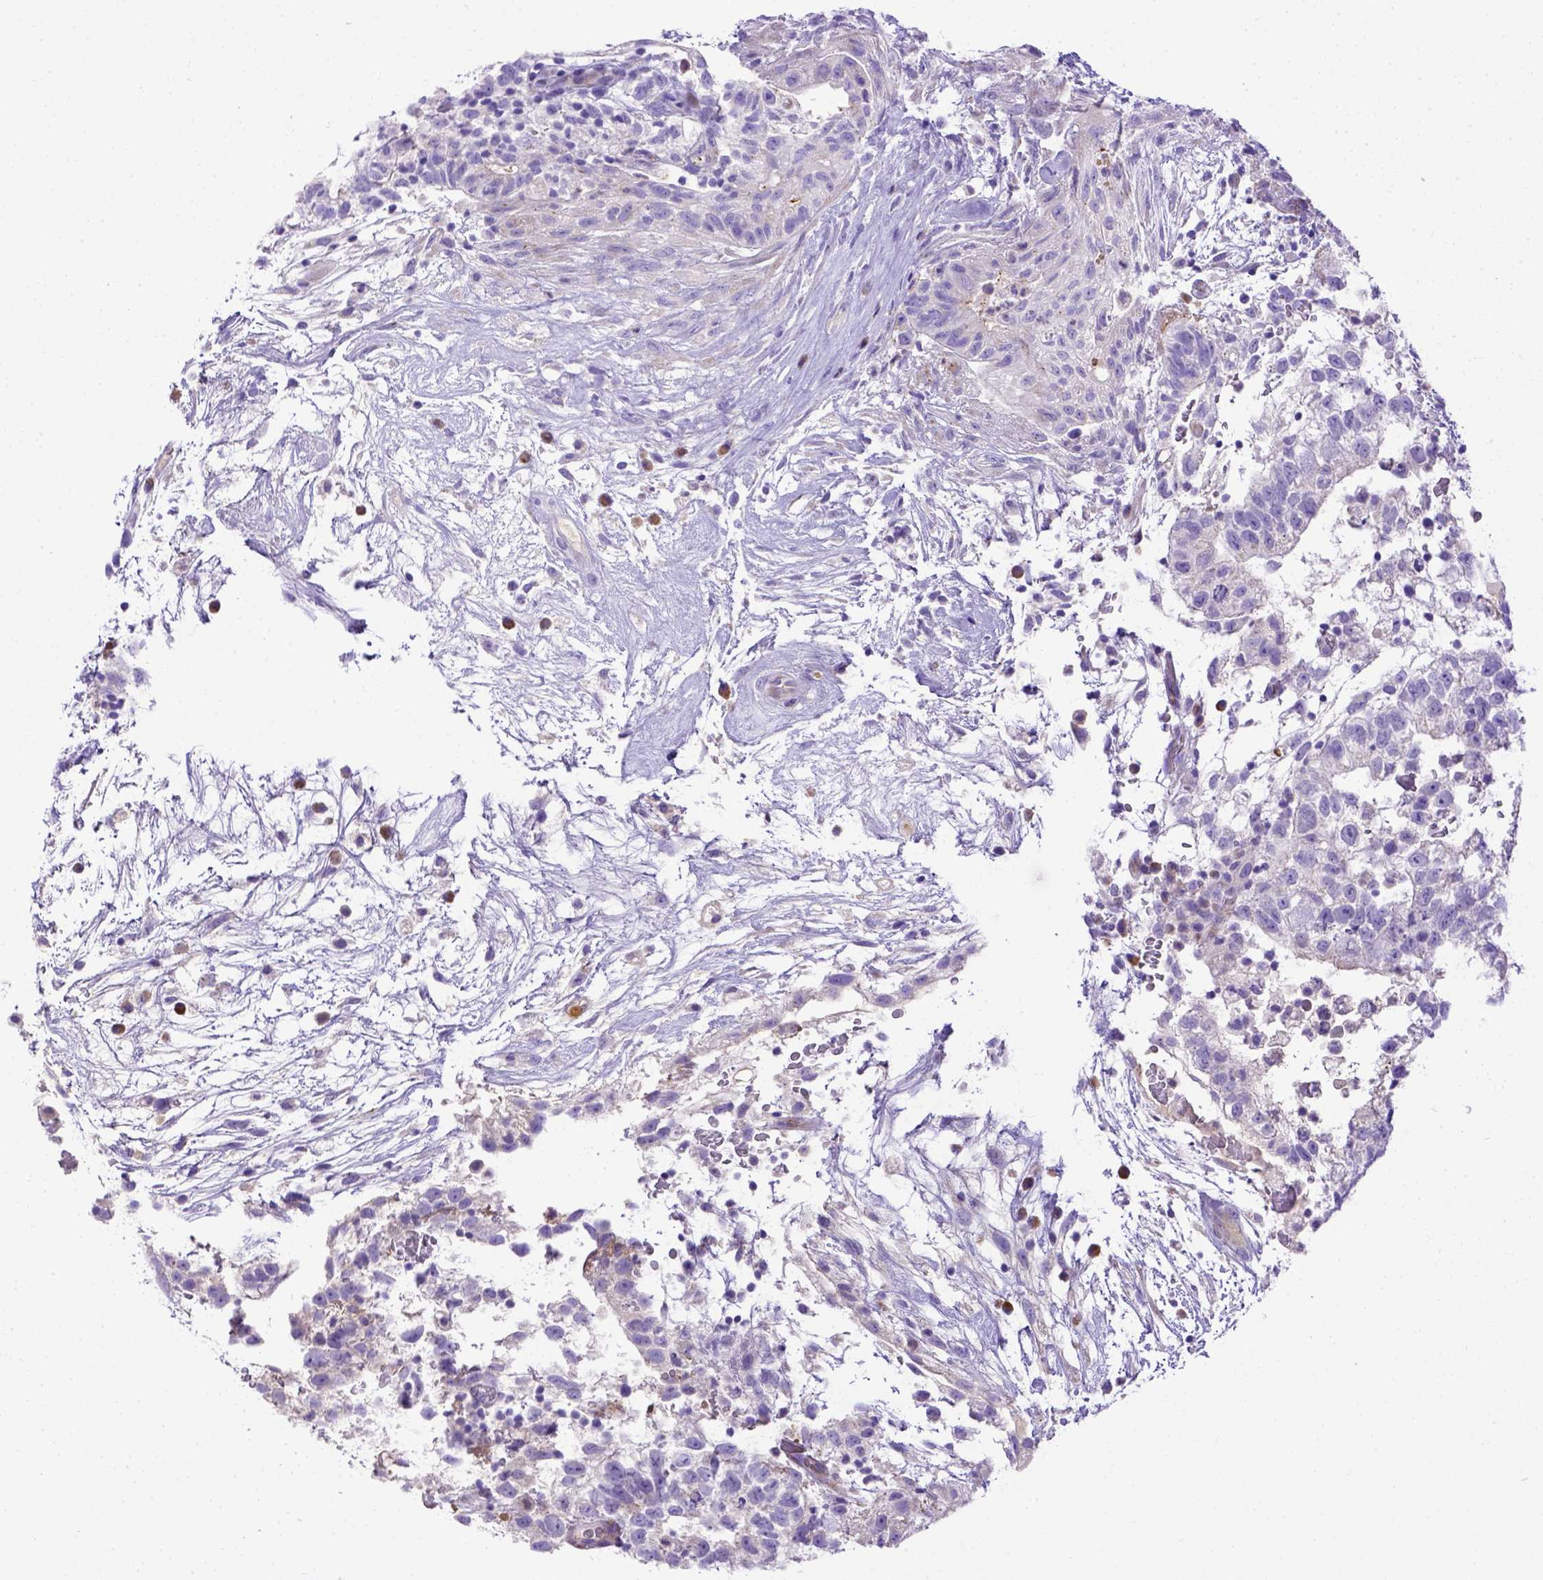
{"staining": {"intensity": "negative", "quantity": "none", "location": "none"}, "tissue": "testis cancer", "cell_type": "Tumor cells", "image_type": "cancer", "snomed": [{"axis": "morphology", "description": "Normal tissue, NOS"}, {"axis": "morphology", "description": "Carcinoma, Embryonal, NOS"}, {"axis": "topography", "description": "Testis"}], "caption": "Tumor cells show no significant protein expression in embryonal carcinoma (testis).", "gene": "CFAP300", "patient": {"sex": "male", "age": 32}}